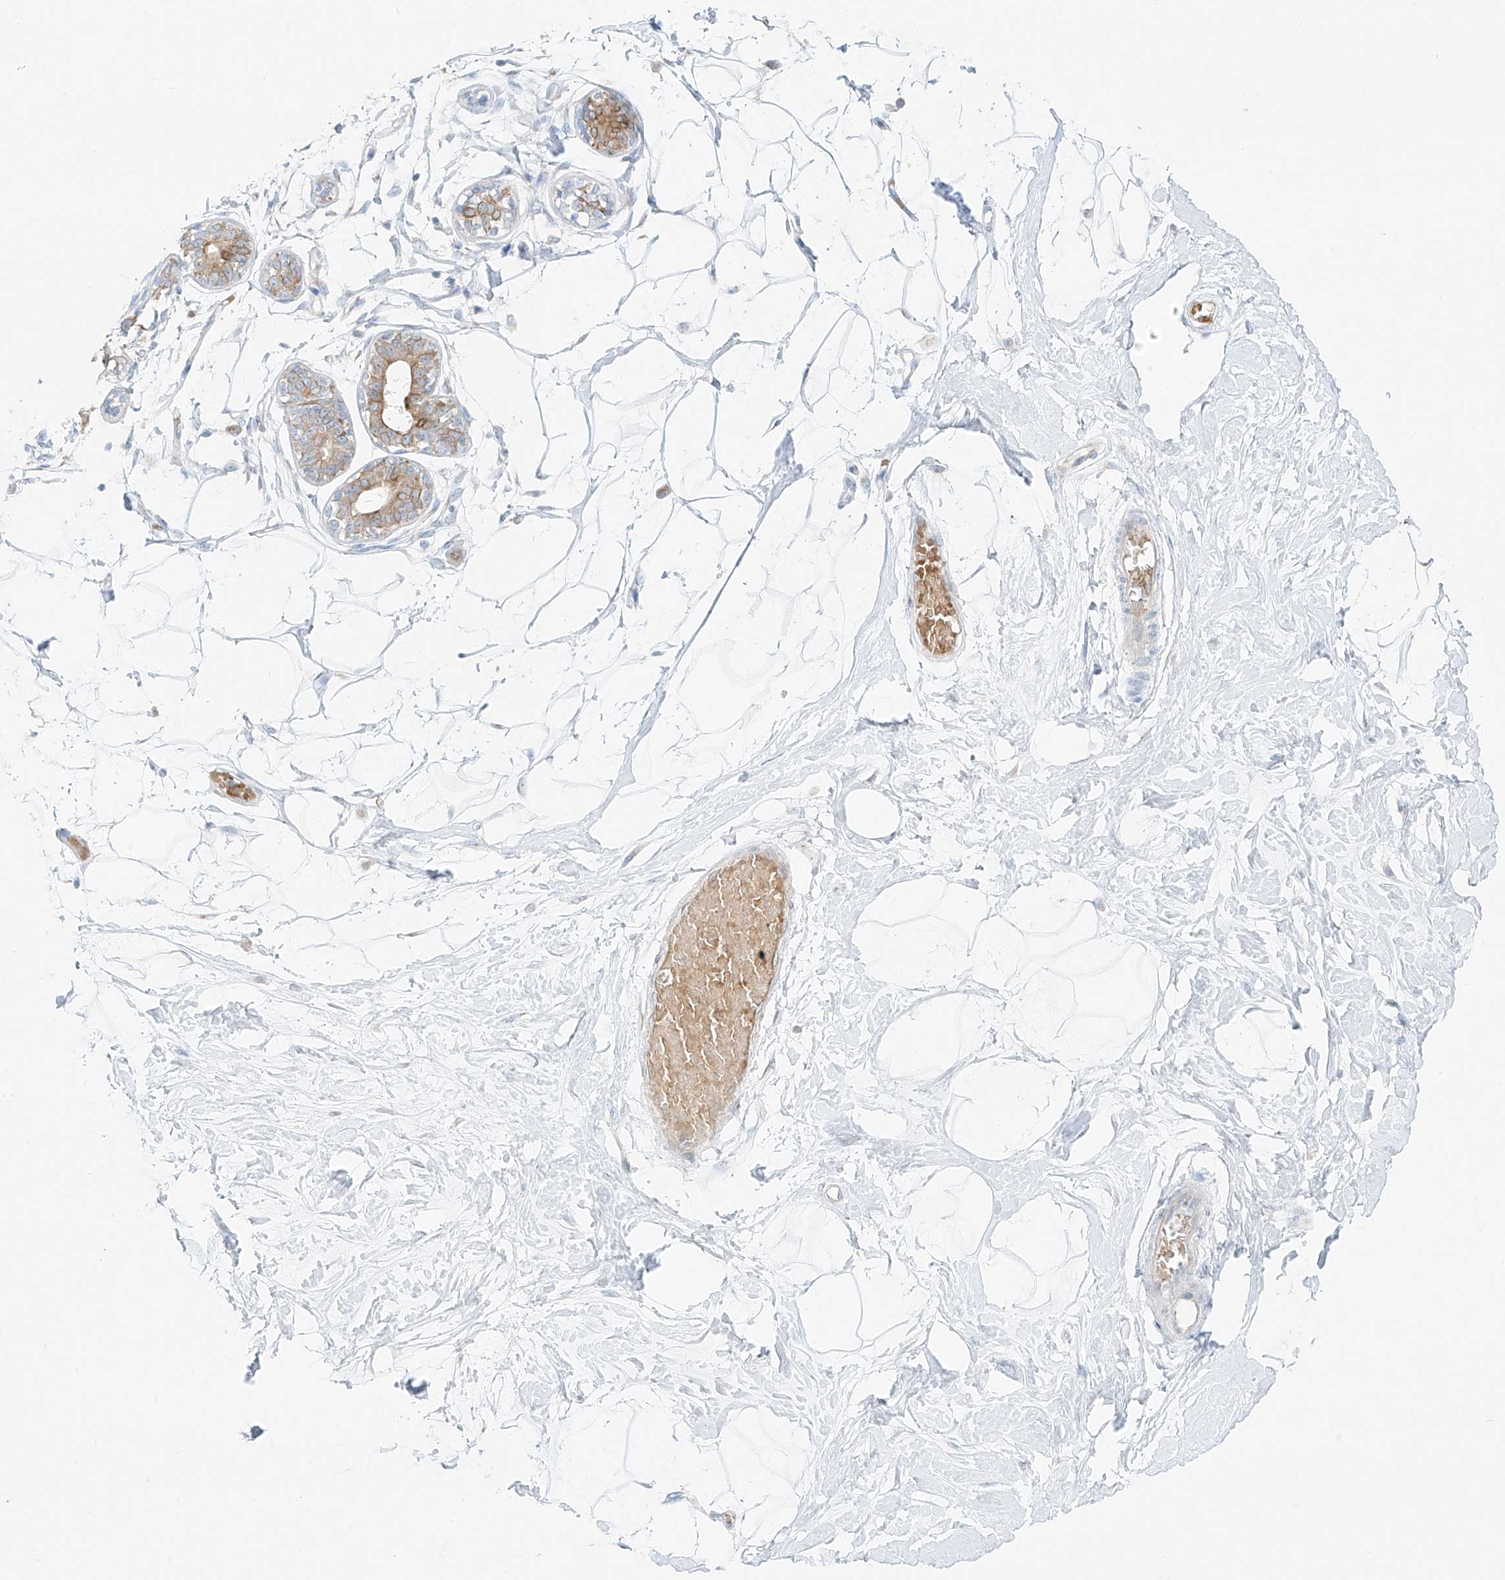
{"staining": {"intensity": "negative", "quantity": "none", "location": "none"}, "tissue": "breast", "cell_type": "Adipocytes", "image_type": "normal", "snomed": [{"axis": "morphology", "description": "Normal tissue, NOS"}, {"axis": "topography", "description": "Breast"}], "caption": "Immunohistochemistry (IHC) of benign breast demonstrates no positivity in adipocytes.", "gene": "EIPR1", "patient": {"sex": "female", "age": 45}}